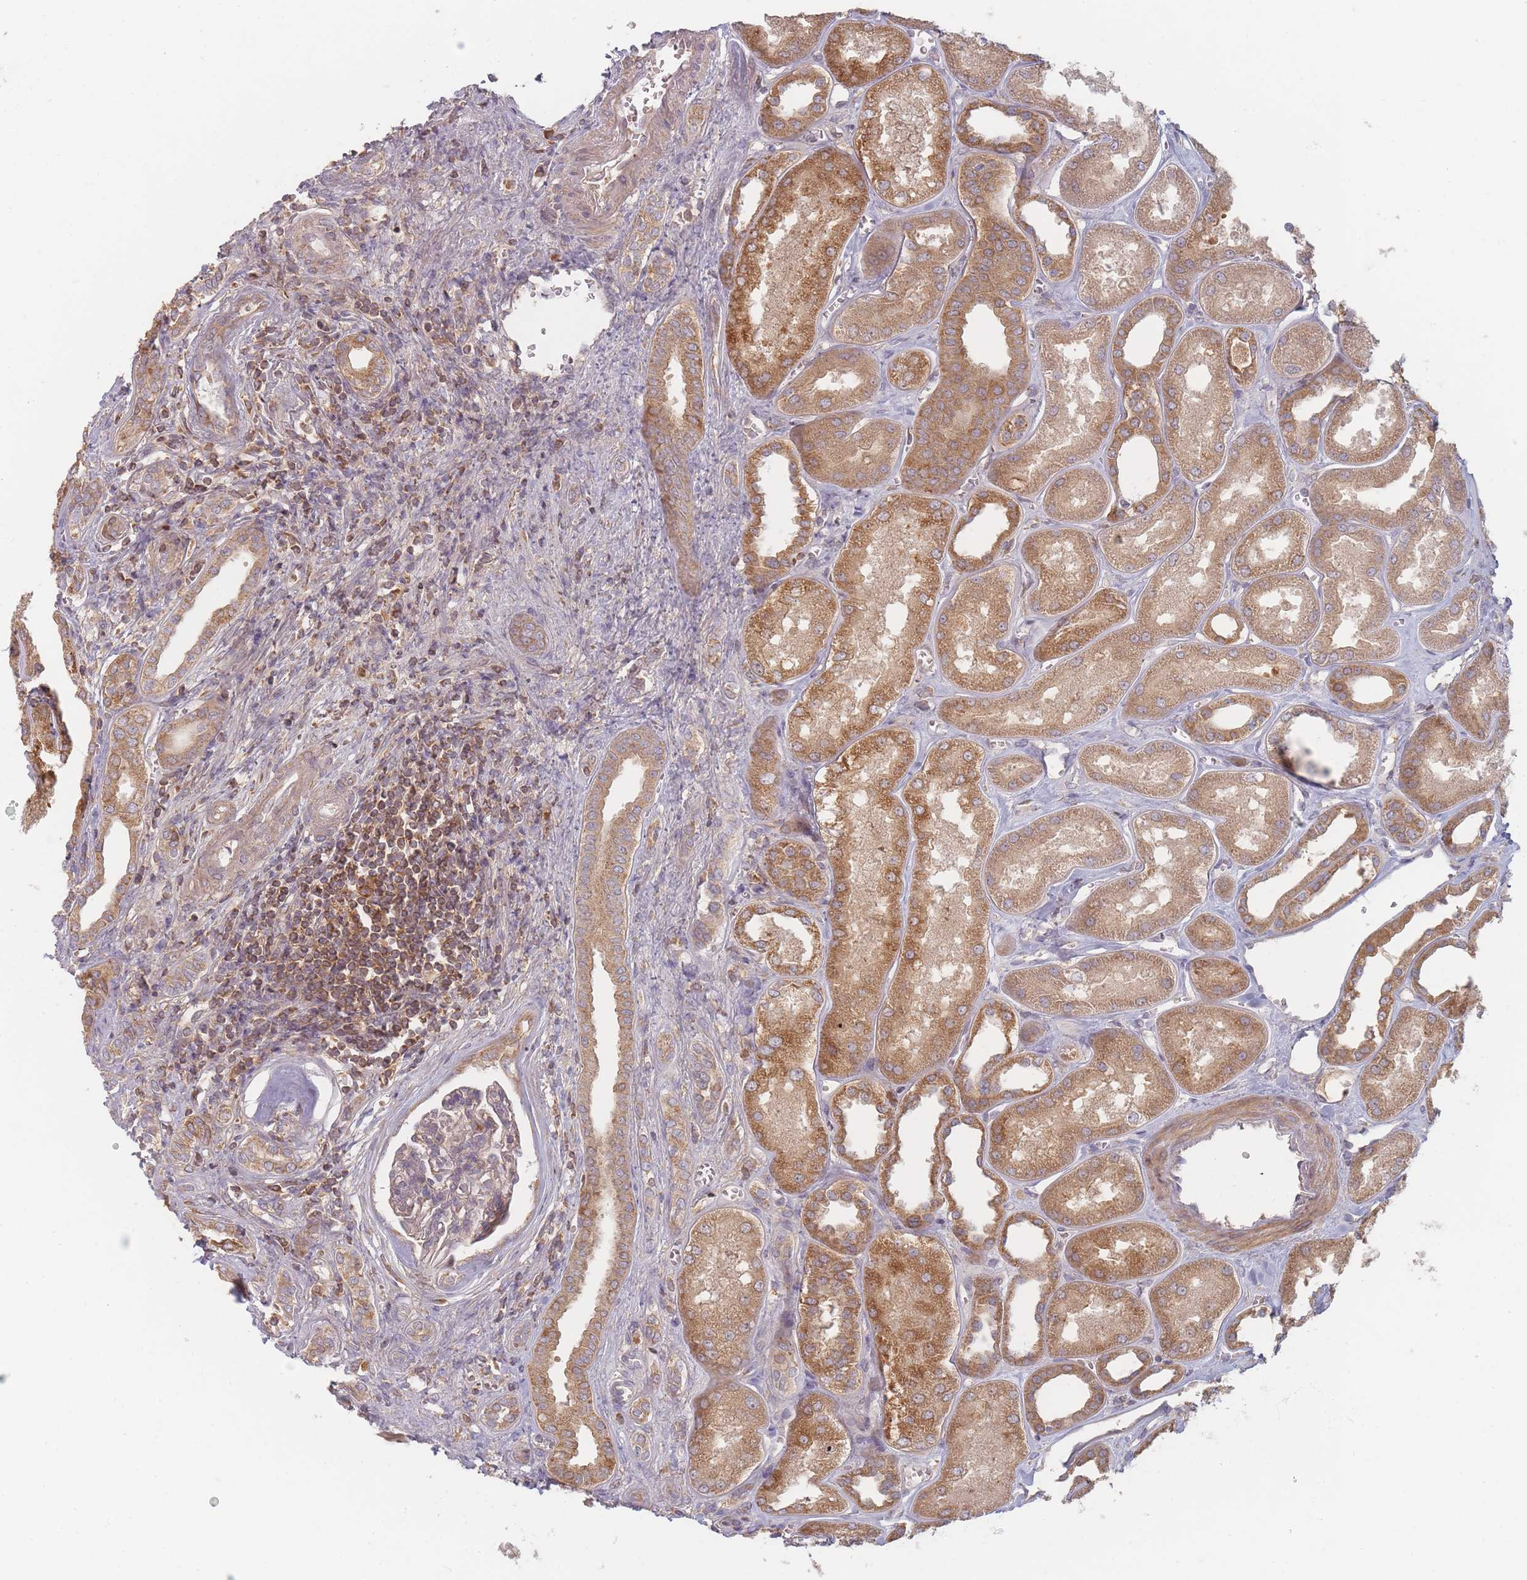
{"staining": {"intensity": "weak", "quantity": "25%-75%", "location": "cytoplasmic/membranous"}, "tissue": "kidney", "cell_type": "Cells in glomeruli", "image_type": "normal", "snomed": [{"axis": "morphology", "description": "Normal tissue, NOS"}, {"axis": "morphology", "description": "Adenocarcinoma, NOS"}, {"axis": "topography", "description": "Kidney"}], "caption": "High-power microscopy captured an IHC photomicrograph of normal kidney, revealing weak cytoplasmic/membranous expression in approximately 25%-75% of cells in glomeruli. The staining was performed using DAB (3,3'-diaminobenzidine) to visualize the protein expression in brown, while the nuclei were stained in blue with hematoxylin (Magnification: 20x).", "gene": "SLC35F3", "patient": {"sex": "female", "age": 68}}